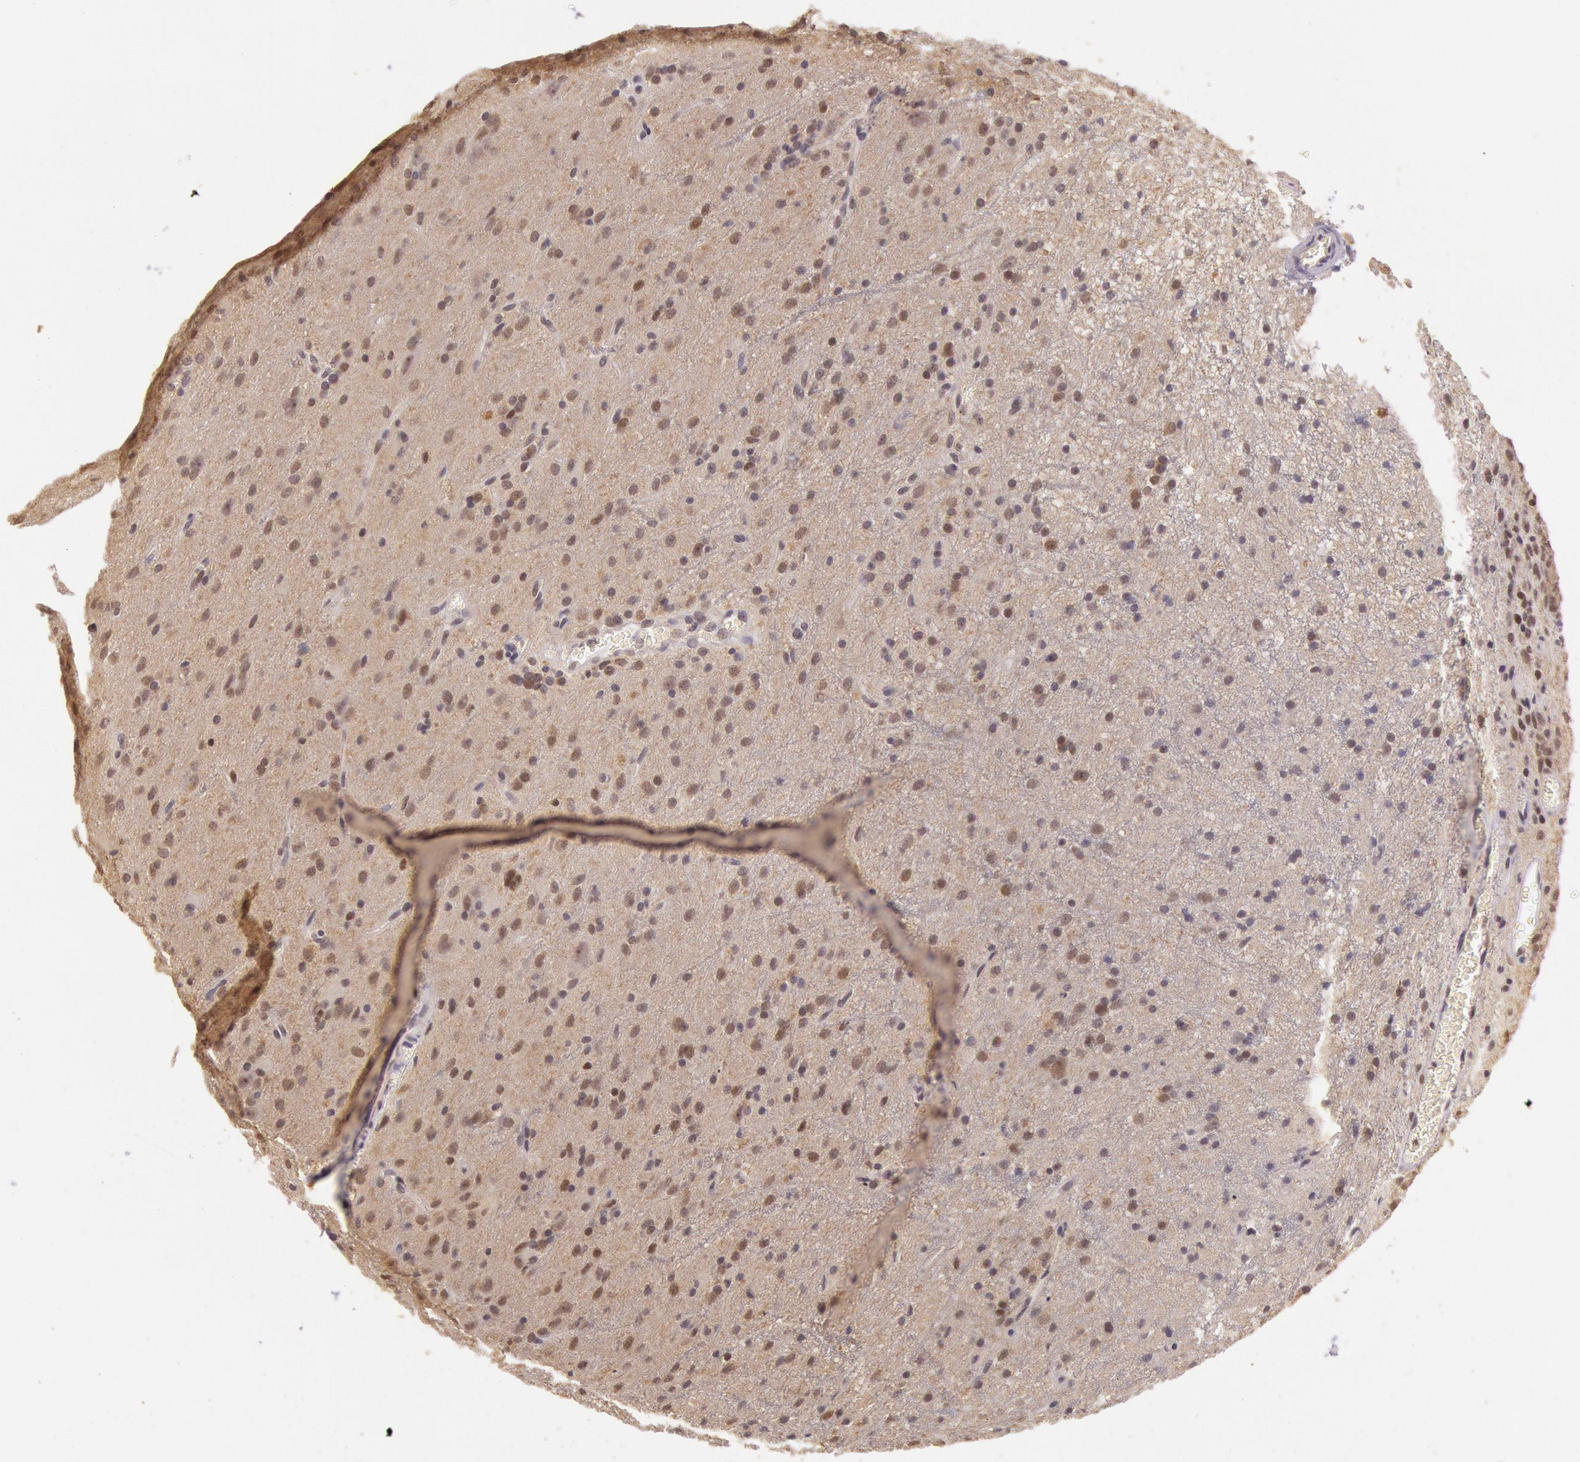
{"staining": {"intensity": "weak", "quantity": ">75%", "location": "cytoplasmic/membranous"}, "tissue": "glioma", "cell_type": "Tumor cells", "image_type": "cancer", "snomed": [{"axis": "morphology", "description": "Glioma, malignant, Low grade"}, {"axis": "topography", "description": "Brain"}], "caption": "Immunohistochemistry (IHC) micrograph of human low-grade glioma (malignant) stained for a protein (brown), which displays low levels of weak cytoplasmic/membranous positivity in approximately >75% of tumor cells.", "gene": "RTL10", "patient": {"sex": "female", "age": 15}}